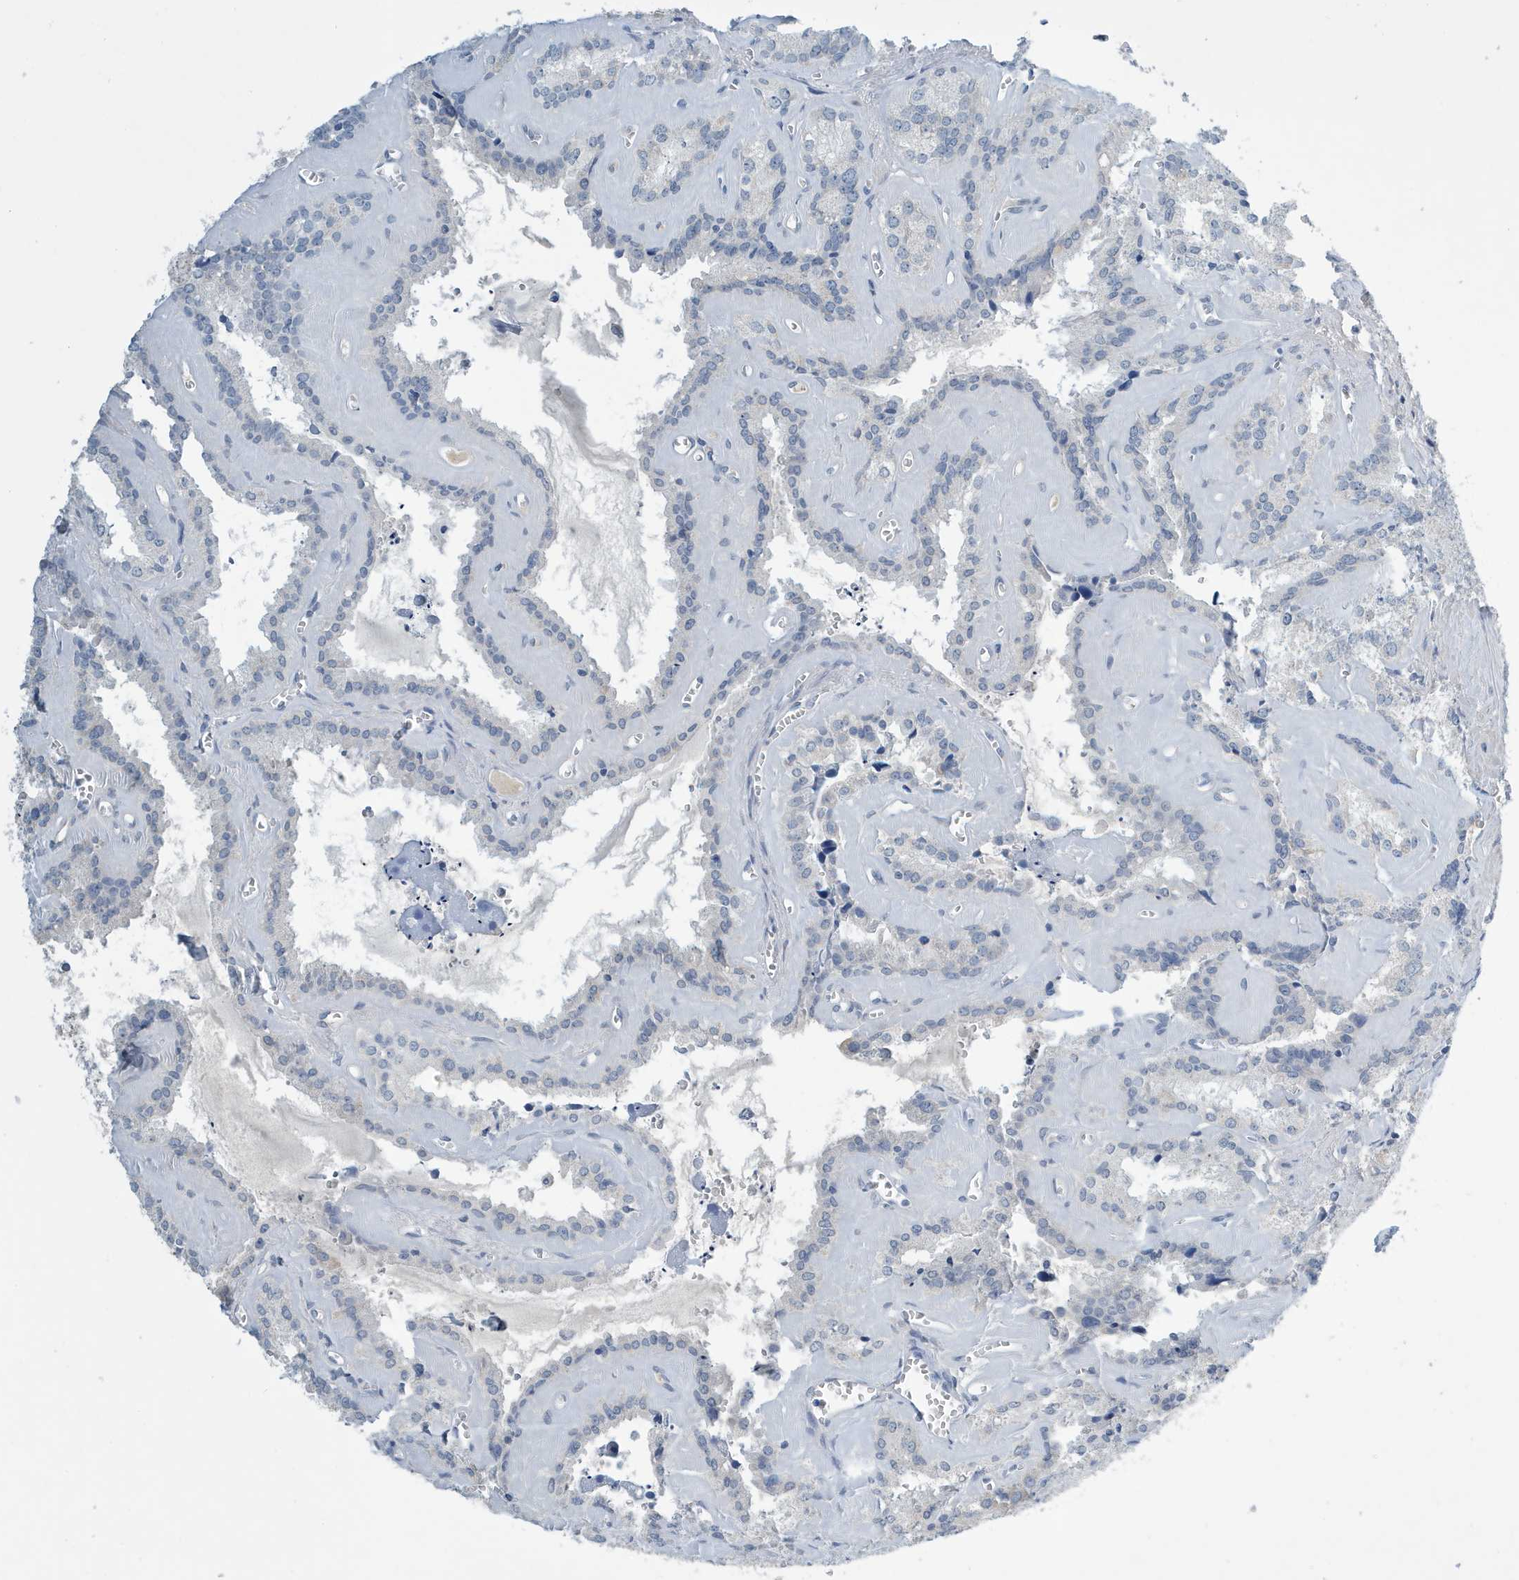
{"staining": {"intensity": "negative", "quantity": "none", "location": "none"}, "tissue": "seminal vesicle", "cell_type": "Glandular cells", "image_type": "normal", "snomed": [{"axis": "morphology", "description": "Normal tissue, NOS"}, {"axis": "topography", "description": "Prostate"}, {"axis": "topography", "description": "Seminal veicle"}], "caption": "High power microscopy photomicrograph of an immunohistochemistry (IHC) histopathology image of benign seminal vesicle, revealing no significant positivity in glandular cells.", "gene": "UGT2B4", "patient": {"sex": "male", "age": 59}}